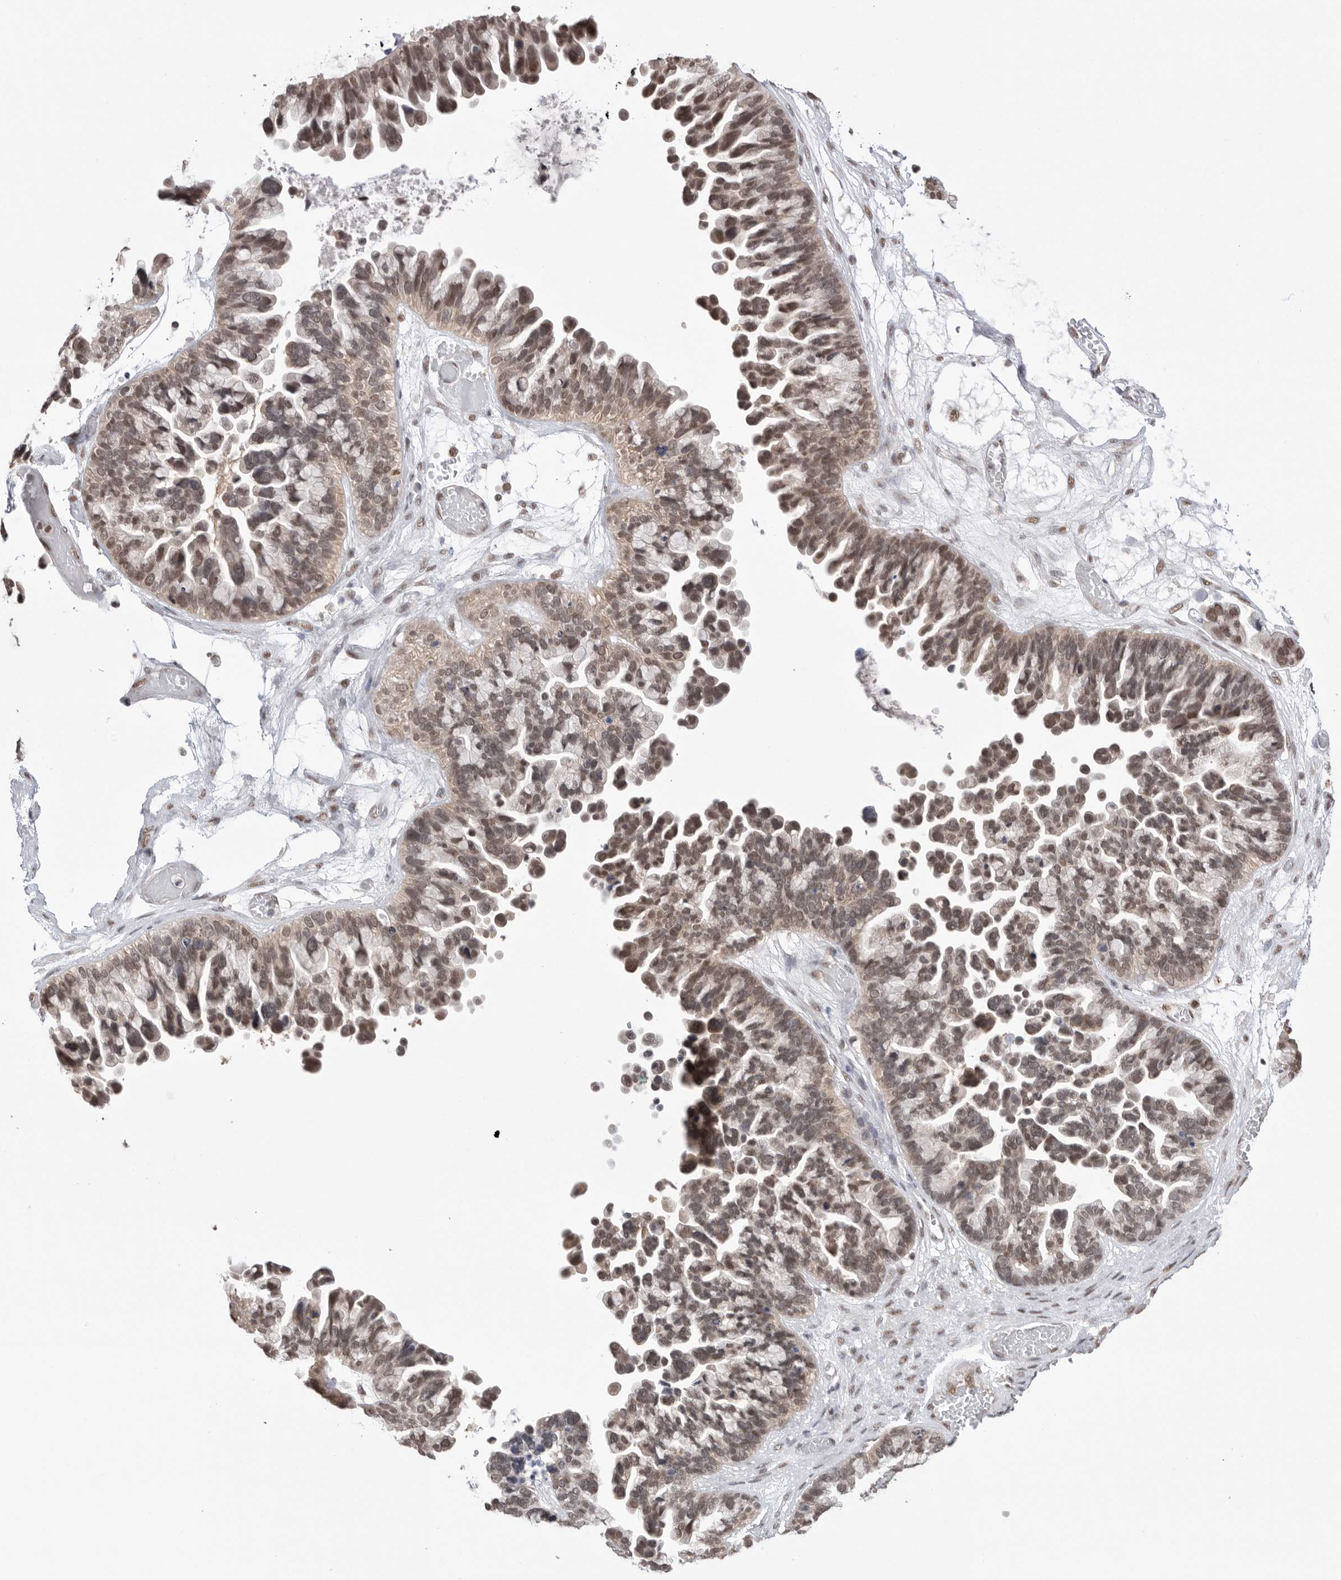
{"staining": {"intensity": "moderate", "quantity": "25%-75%", "location": "nuclear"}, "tissue": "ovarian cancer", "cell_type": "Tumor cells", "image_type": "cancer", "snomed": [{"axis": "morphology", "description": "Cystadenocarcinoma, serous, NOS"}, {"axis": "topography", "description": "Ovary"}], "caption": "Ovarian serous cystadenocarcinoma stained with immunohistochemistry (IHC) displays moderate nuclear staining in about 25%-75% of tumor cells.", "gene": "BCLAF3", "patient": {"sex": "female", "age": 56}}